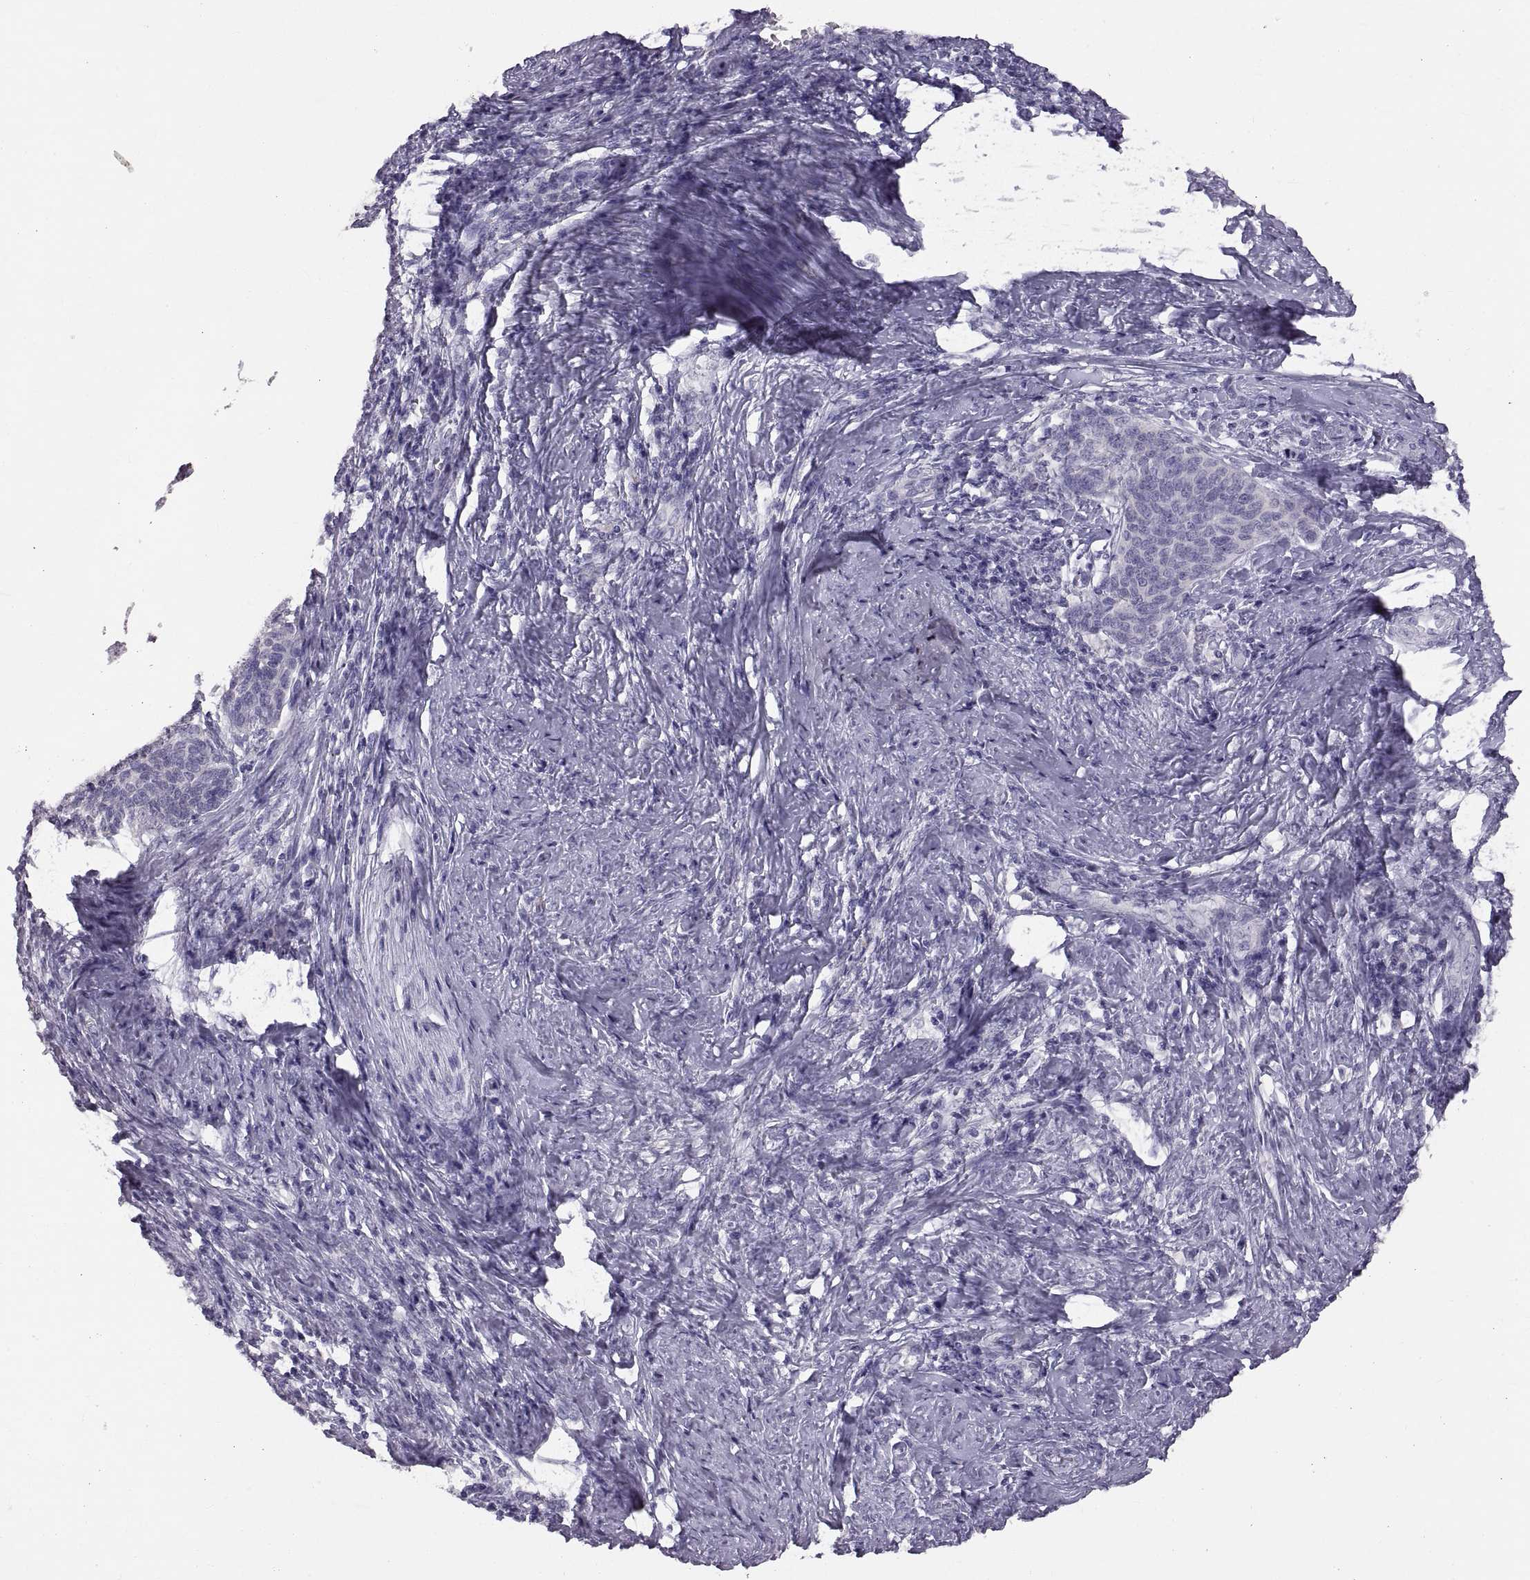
{"staining": {"intensity": "negative", "quantity": "none", "location": "none"}, "tissue": "cervical cancer", "cell_type": "Tumor cells", "image_type": "cancer", "snomed": [{"axis": "morphology", "description": "Squamous cell carcinoma, NOS"}, {"axis": "topography", "description": "Cervix"}], "caption": "This is an IHC photomicrograph of human squamous cell carcinoma (cervical). There is no staining in tumor cells.", "gene": "WBP2NL", "patient": {"sex": "female", "age": 39}}